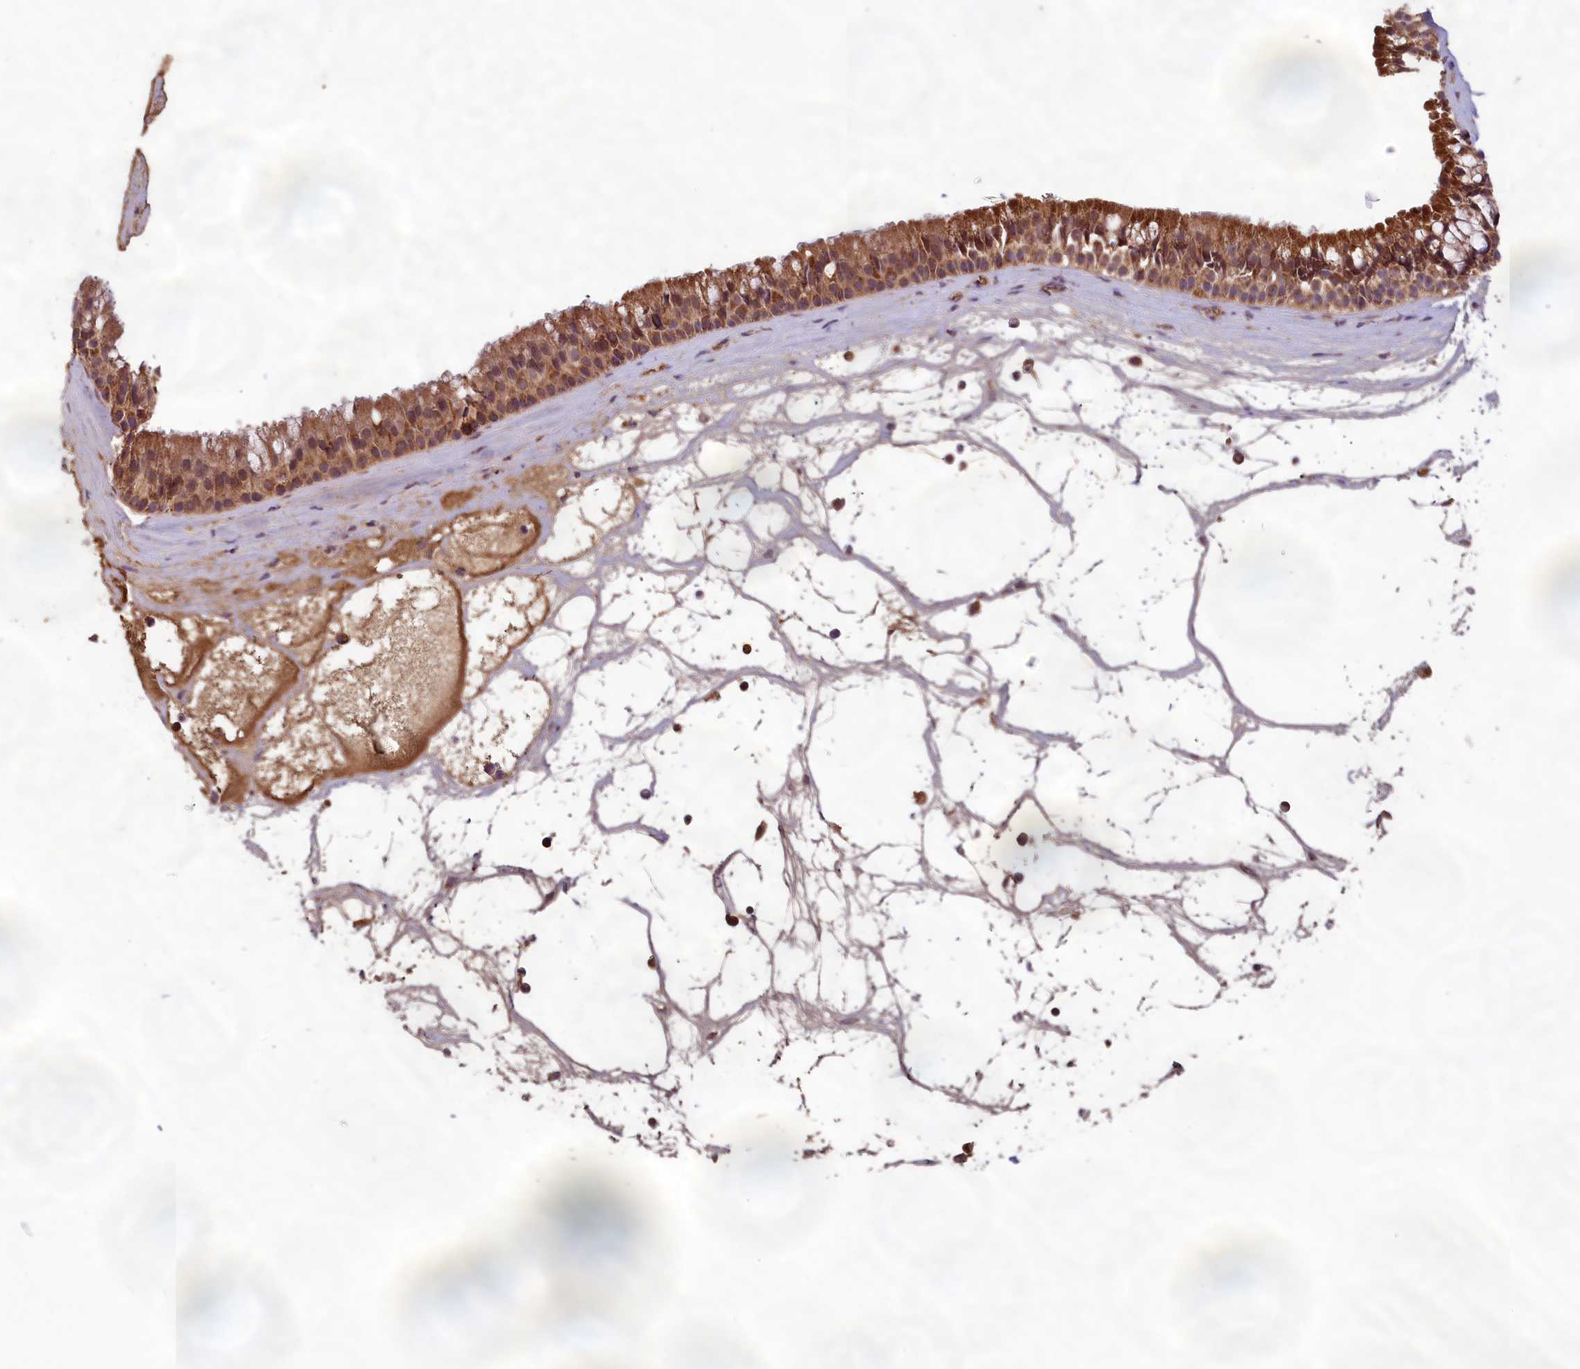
{"staining": {"intensity": "moderate", "quantity": ">75%", "location": "cytoplasmic/membranous"}, "tissue": "nasopharynx", "cell_type": "Respiratory epithelial cells", "image_type": "normal", "snomed": [{"axis": "morphology", "description": "Normal tissue, NOS"}, {"axis": "topography", "description": "Nasopharynx"}], "caption": "IHC photomicrograph of unremarkable nasopharynx stained for a protein (brown), which reveals medium levels of moderate cytoplasmic/membranous staining in approximately >75% of respiratory epithelial cells.", "gene": "CCDC15", "patient": {"sex": "male", "age": 64}}